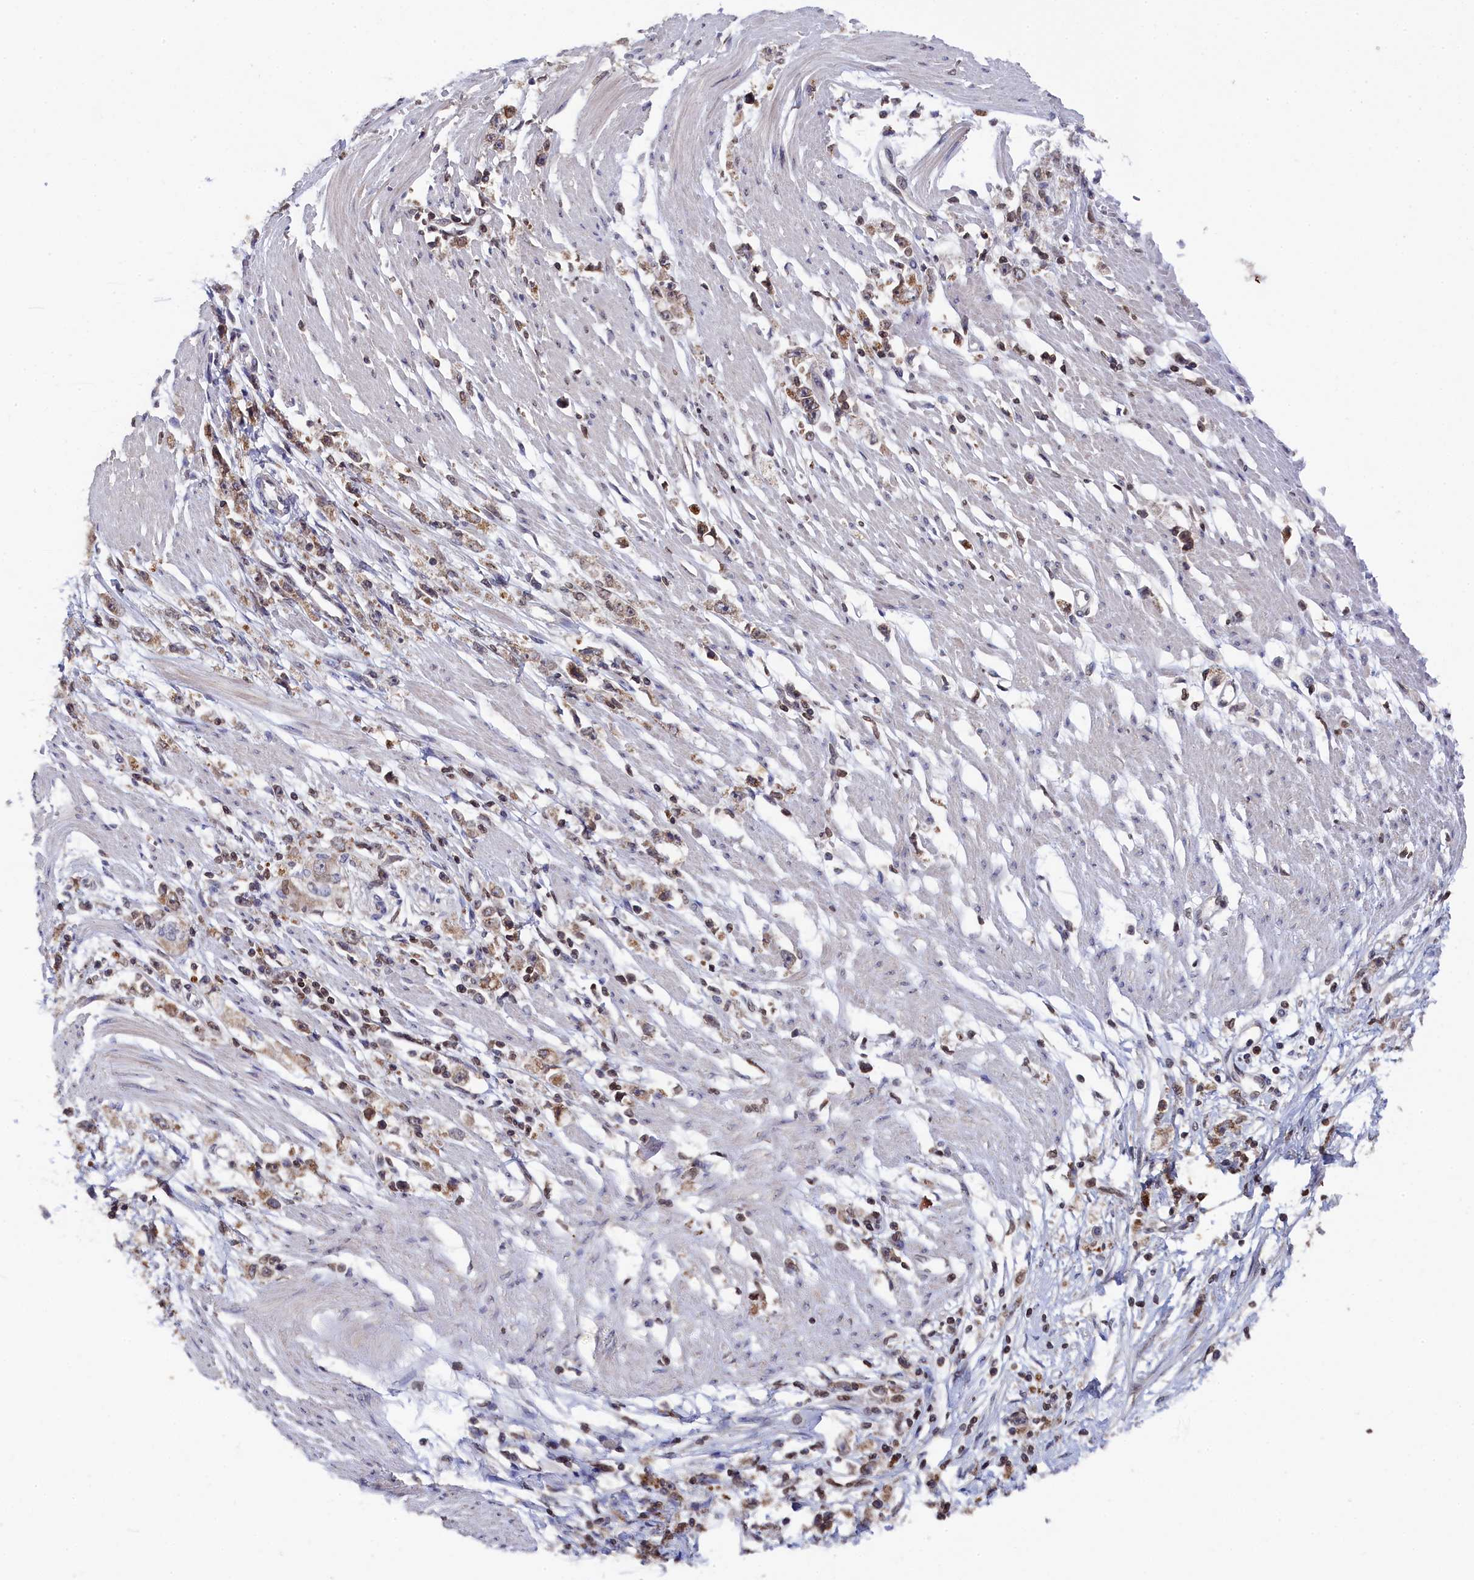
{"staining": {"intensity": "weak", "quantity": ">75%", "location": "cytoplasmic/membranous"}, "tissue": "stomach cancer", "cell_type": "Tumor cells", "image_type": "cancer", "snomed": [{"axis": "morphology", "description": "Adenocarcinoma, NOS"}, {"axis": "topography", "description": "Stomach"}], "caption": "Human stomach cancer stained for a protein (brown) reveals weak cytoplasmic/membranous positive positivity in about >75% of tumor cells.", "gene": "ANKEF1", "patient": {"sex": "female", "age": 59}}